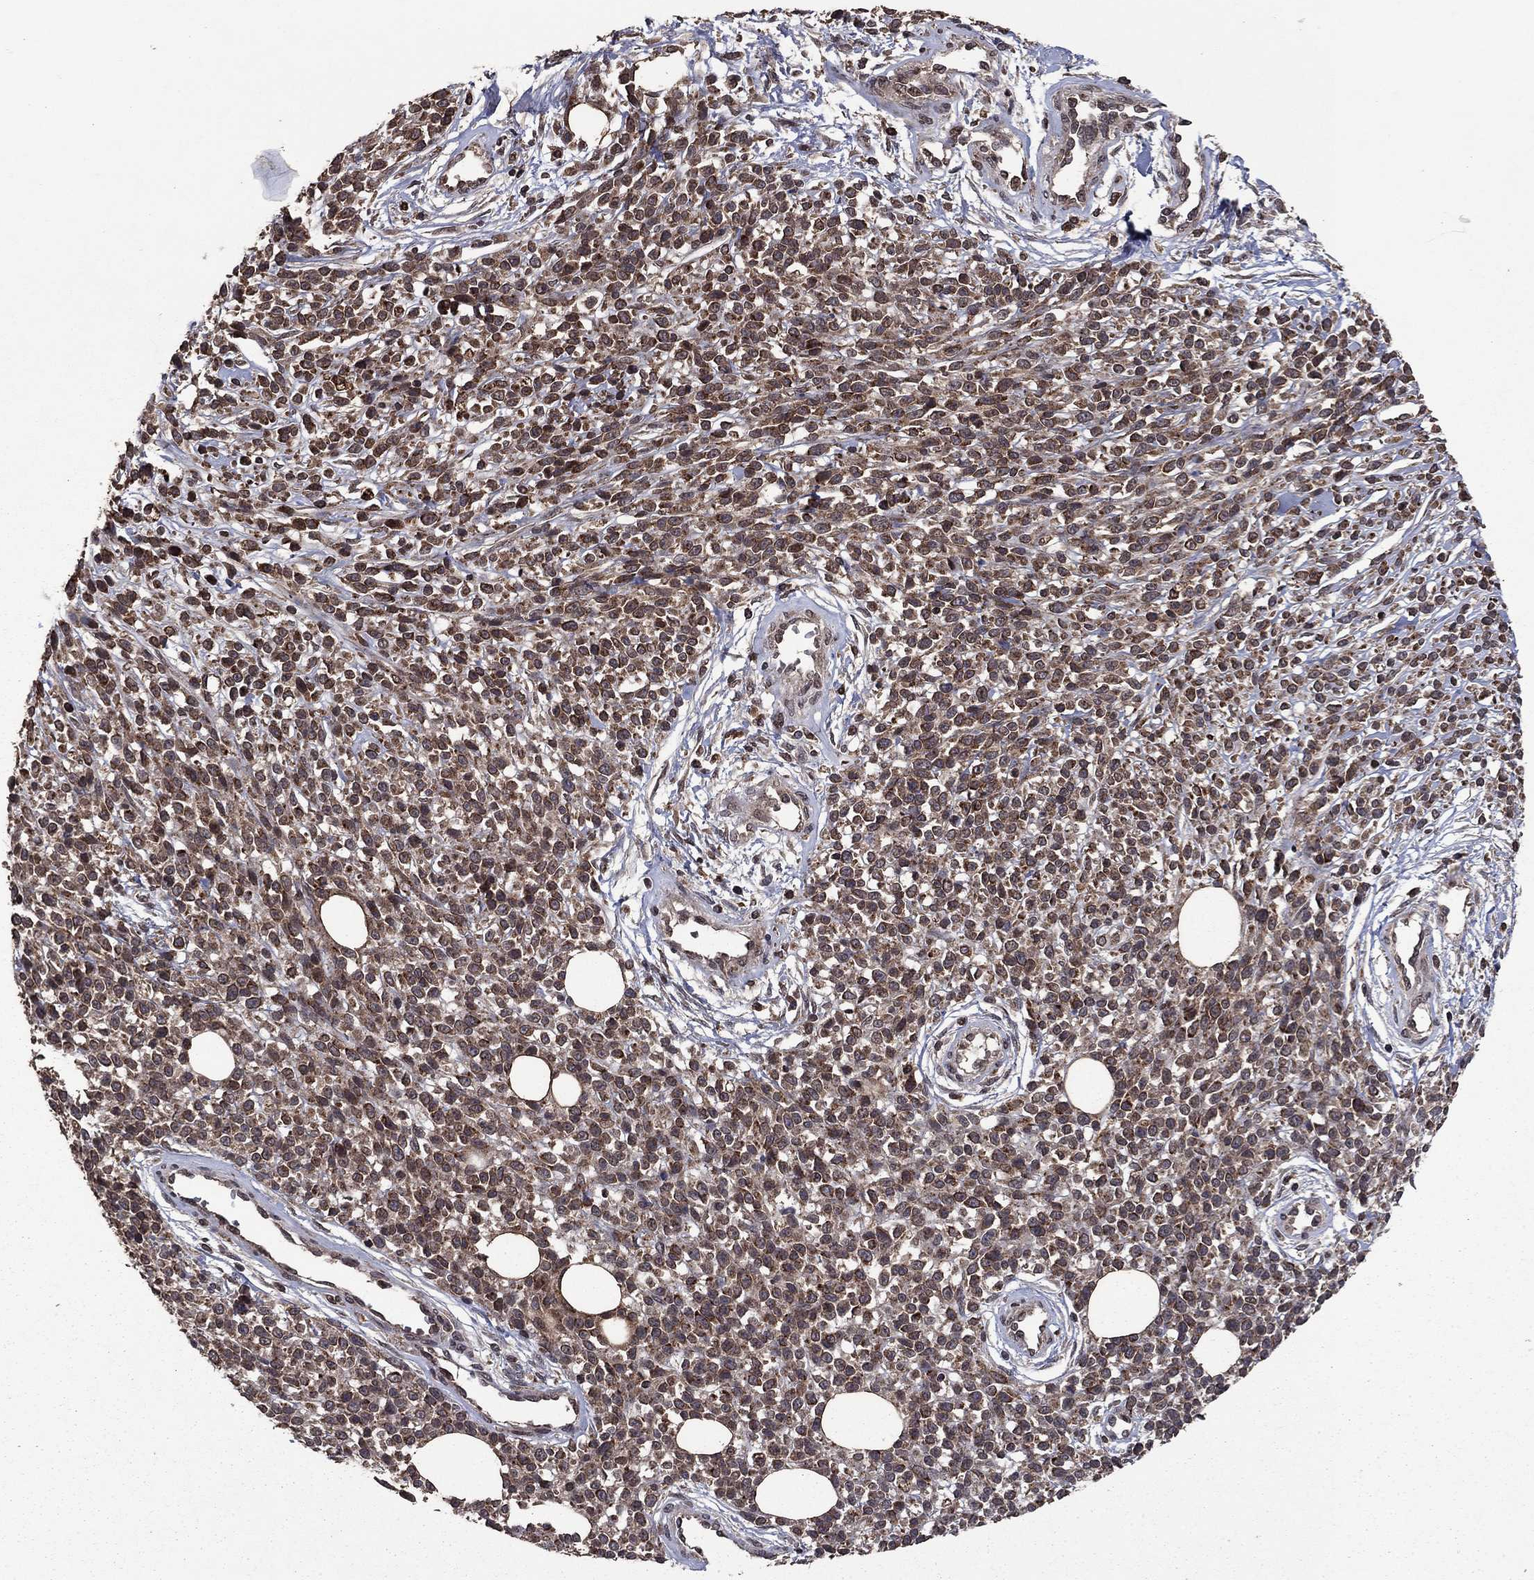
{"staining": {"intensity": "moderate", "quantity": ">75%", "location": "cytoplasmic/membranous"}, "tissue": "melanoma", "cell_type": "Tumor cells", "image_type": "cancer", "snomed": [{"axis": "morphology", "description": "Malignant melanoma, NOS"}, {"axis": "topography", "description": "Skin"}, {"axis": "topography", "description": "Skin of trunk"}], "caption": "Protein staining shows moderate cytoplasmic/membranous expression in about >75% of tumor cells in melanoma. The staining was performed using DAB (3,3'-diaminobenzidine), with brown indicating positive protein expression. Nuclei are stained blue with hematoxylin.", "gene": "DHRS1", "patient": {"sex": "male", "age": 74}}